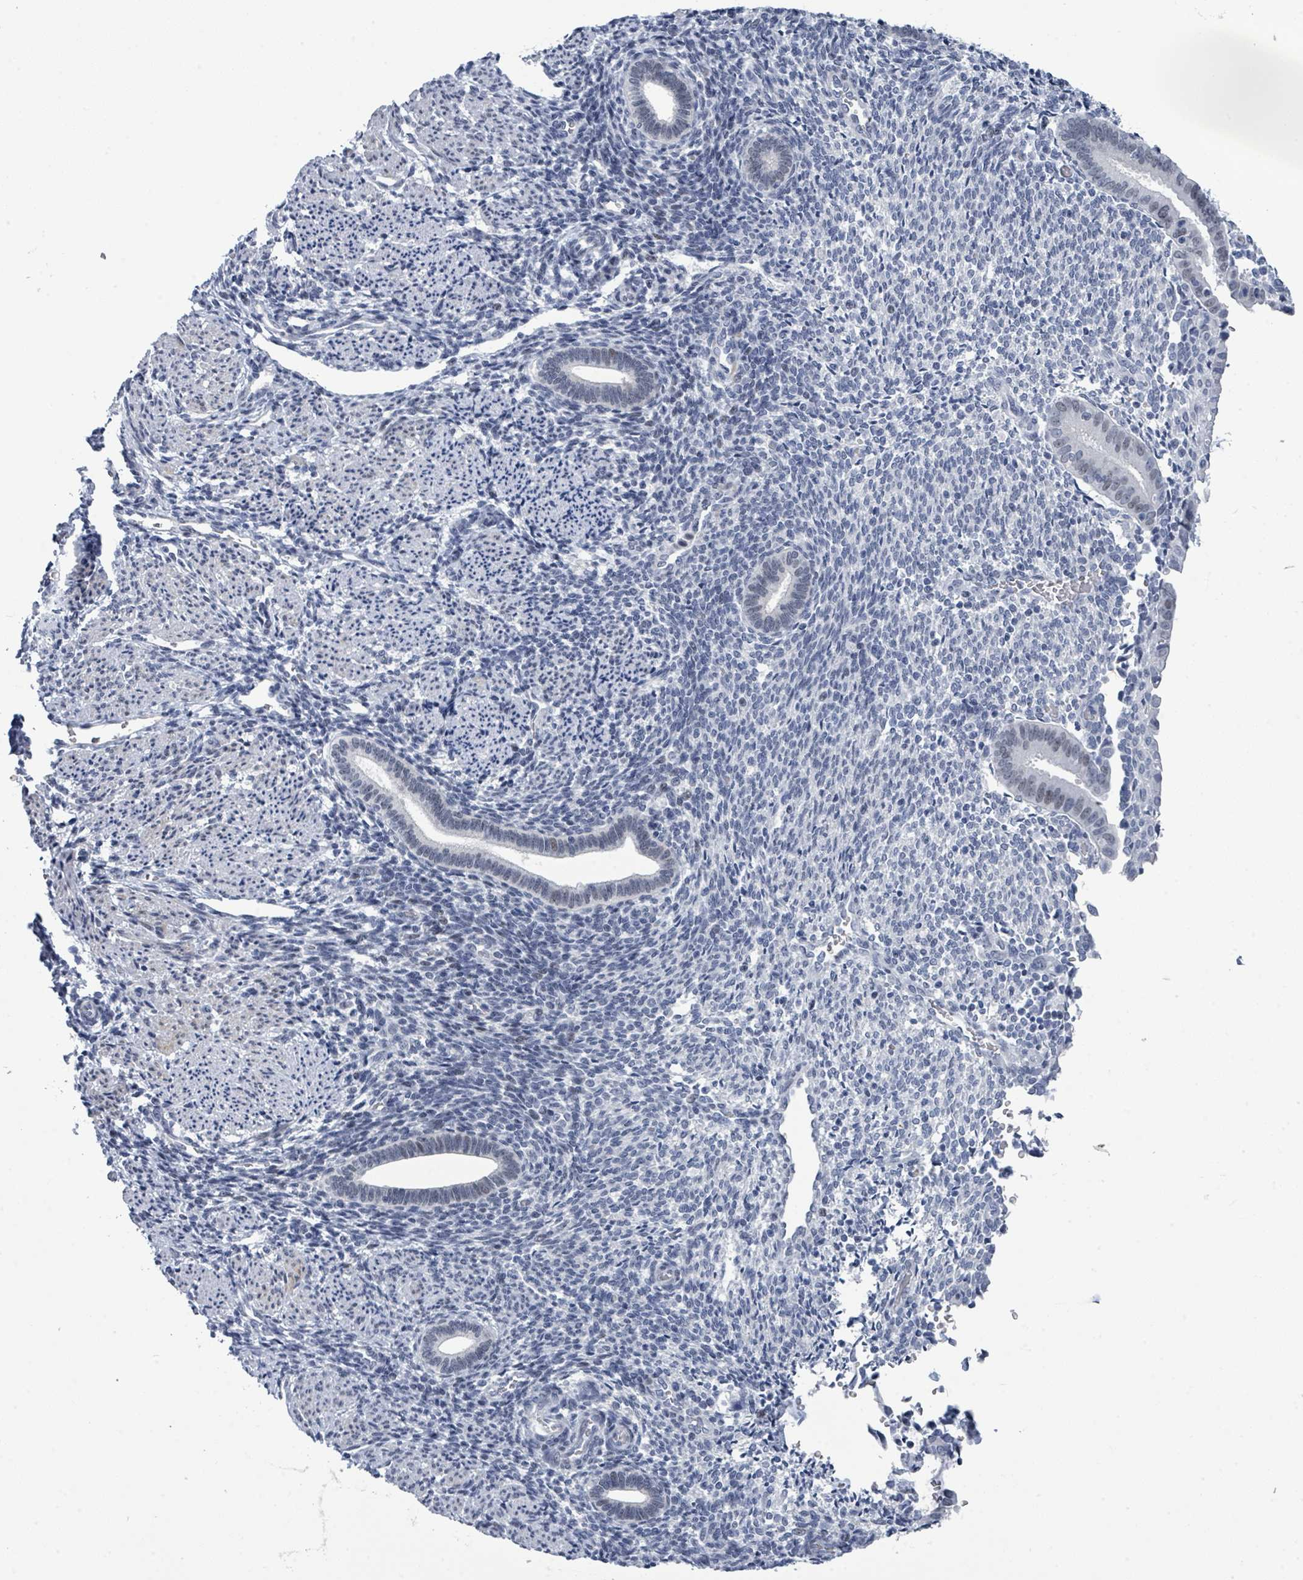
{"staining": {"intensity": "negative", "quantity": "none", "location": "none"}, "tissue": "endometrium", "cell_type": "Cells in endometrial stroma", "image_type": "normal", "snomed": [{"axis": "morphology", "description": "Normal tissue, NOS"}, {"axis": "topography", "description": "Endometrium"}], "caption": "Image shows no significant protein expression in cells in endometrial stroma of unremarkable endometrium.", "gene": "CT45A10", "patient": {"sex": "female", "age": 32}}